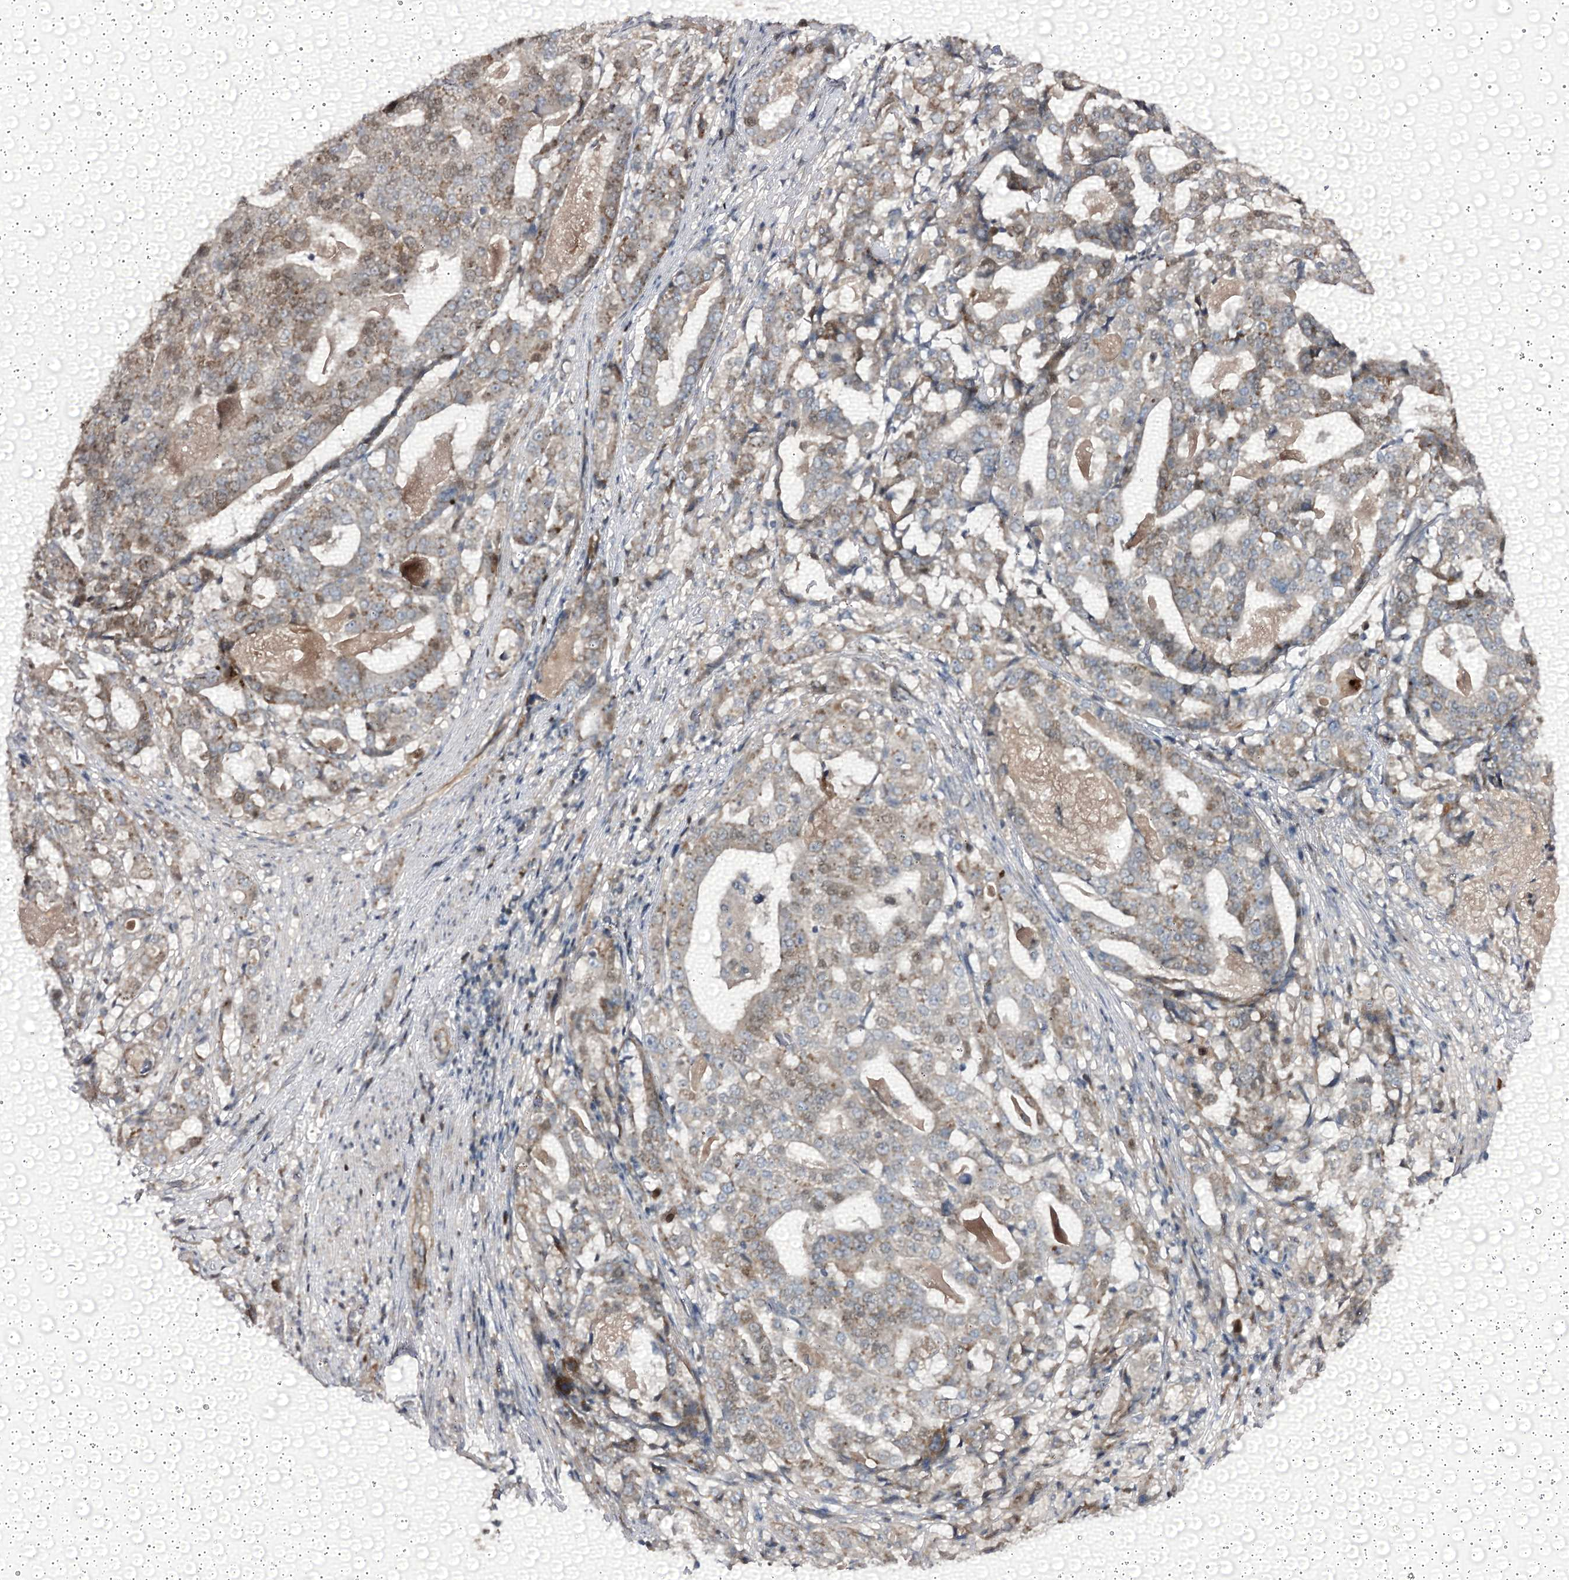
{"staining": {"intensity": "weak", "quantity": "25%-75%", "location": "cytoplasmic/membranous,nuclear"}, "tissue": "stomach cancer", "cell_type": "Tumor cells", "image_type": "cancer", "snomed": [{"axis": "morphology", "description": "Adenocarcinoma, NOS"}, {"axis": "topography", "description": "Stomach"}], "caption": "Stomach cancer stained with a protein marker exhibits weak staining in tumor cells.", "gene": "NCAPD2", "patient": {"sex": "male", "age": 48}}